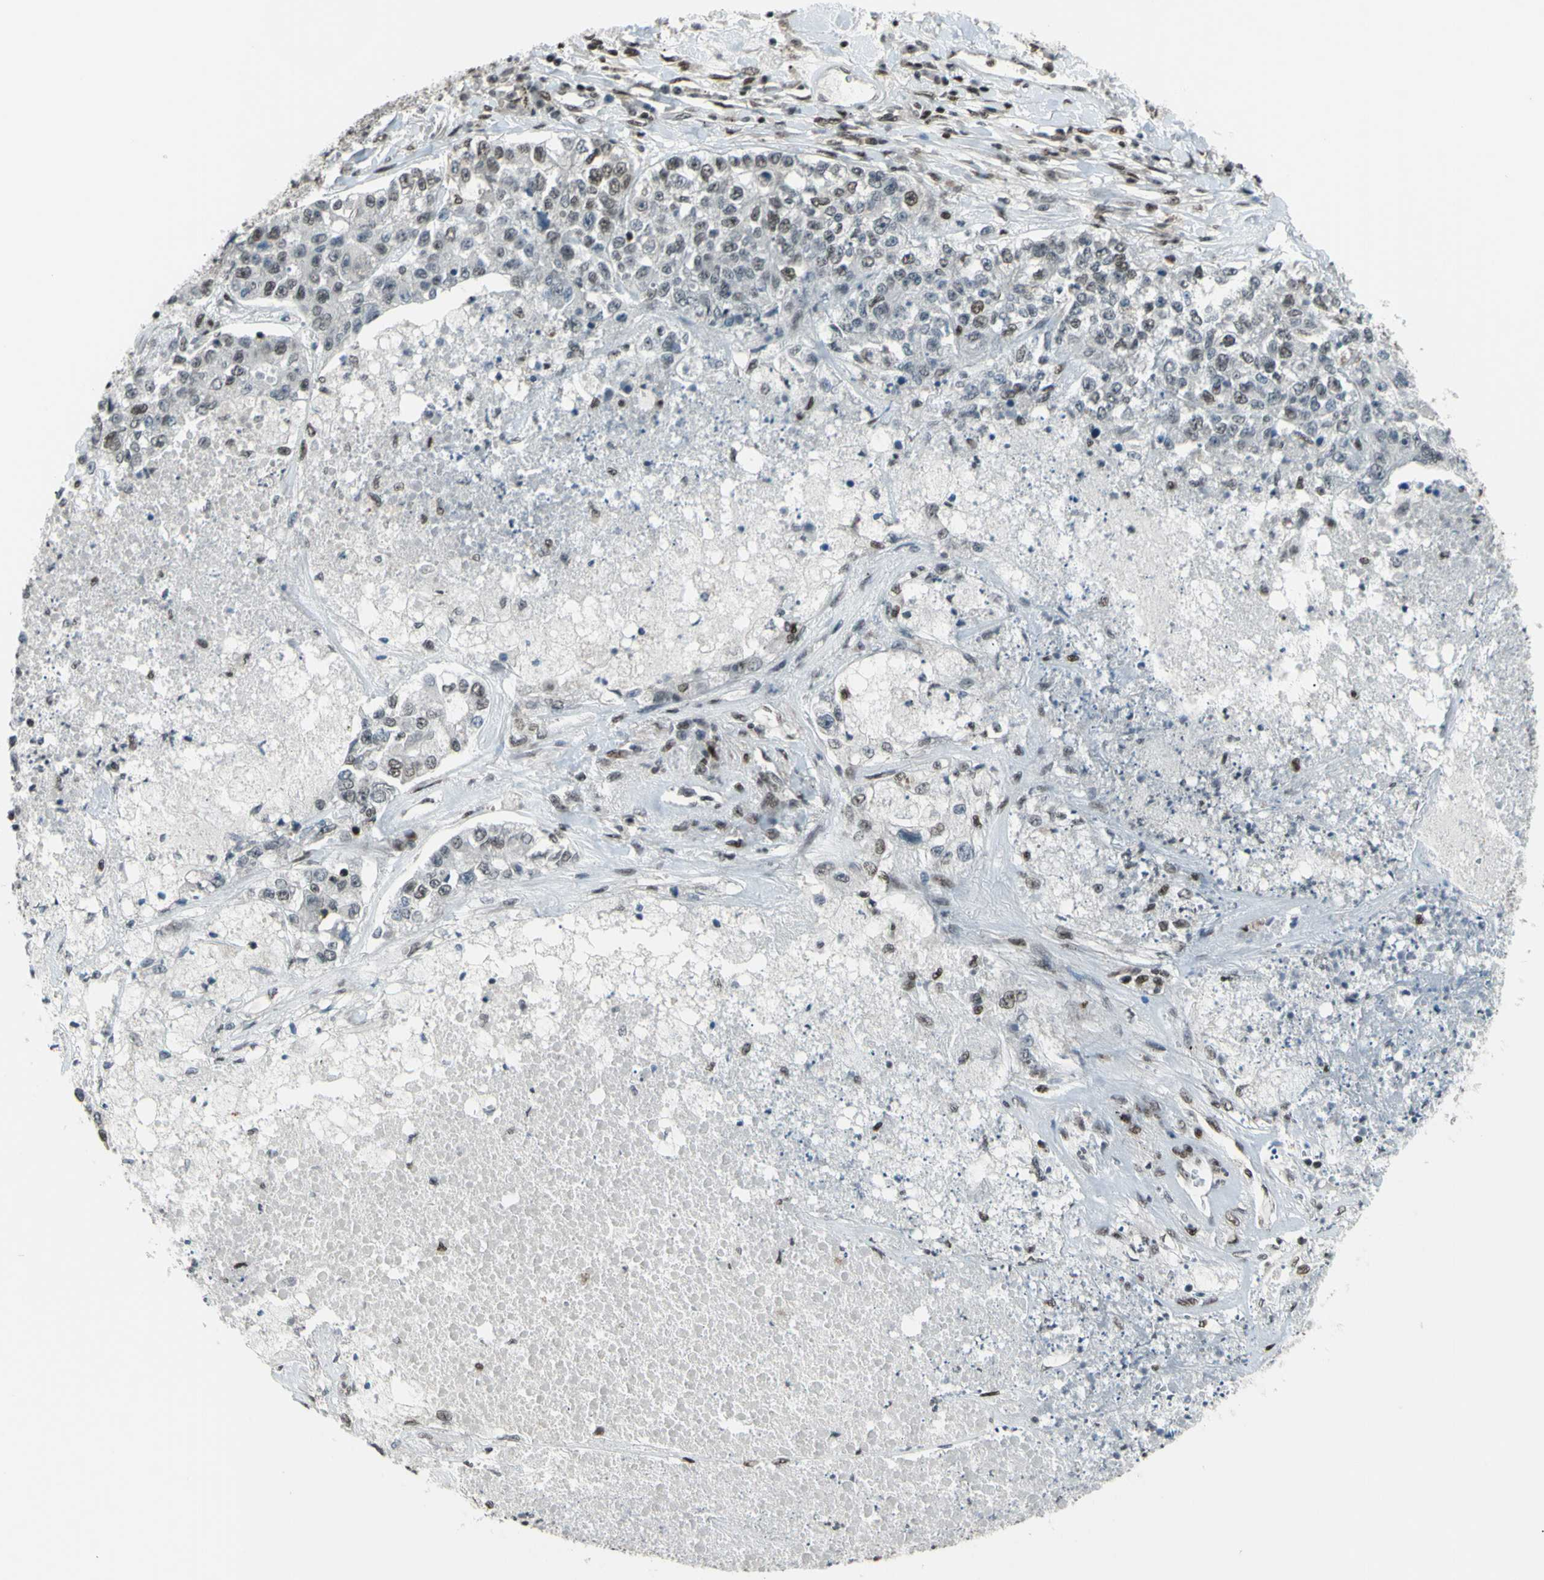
{"staining": {"intensity": "negative", "quantity": "none", "location": "none"}, "tissue": "lung cancer", "cell_type": "Tumor cells", "image_type": "cancer", "snomed": [{"axis": "morphology", "description": "Adenocarcinoma, NOS"}, {"axis": "topography", "description": "Lung"}], "caption": "This is a image of IHC staining of adenocarcinoma (lung), which shows no staining in tumor cells.", "gene": "FKBP5", "patient": {"sex": "male", "age": 49}}